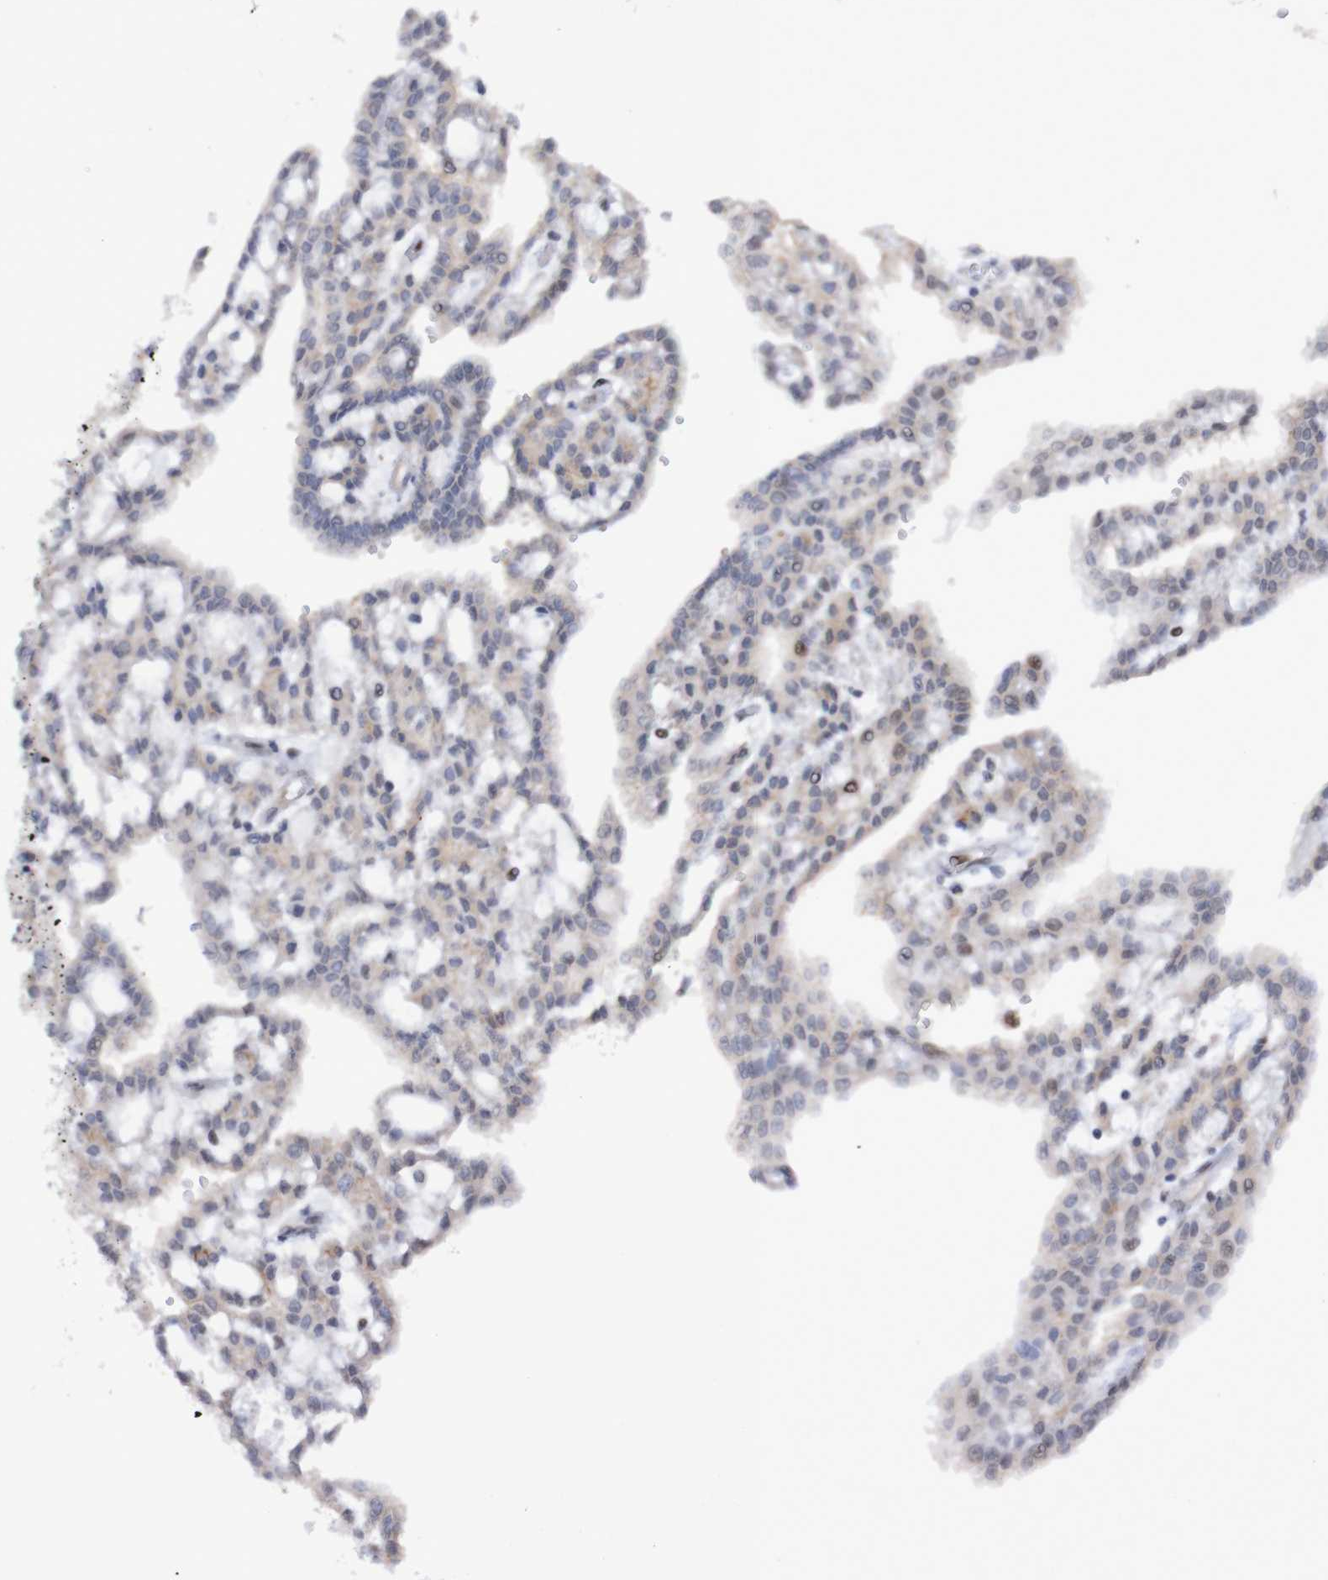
{"staining": {"intensity": "negative", "quantity": "none", "location": "none"}, "tissue": "renal cancer", "cell_type": "Tumor cells", "image_type": "cancer", "snomed": [{"axis": "morphology", "description": "Adenocarcinoma, NOS"}, {"axis": "topography", "description": "Kidney"}], "caption": "Human renal cancer (adenocarcinoma) stained for a protein using immunohistochemistry demonstrates no staining in tumor cells.", "gene": "FBP2", "patient": {"sex": "male", "age": 63}}